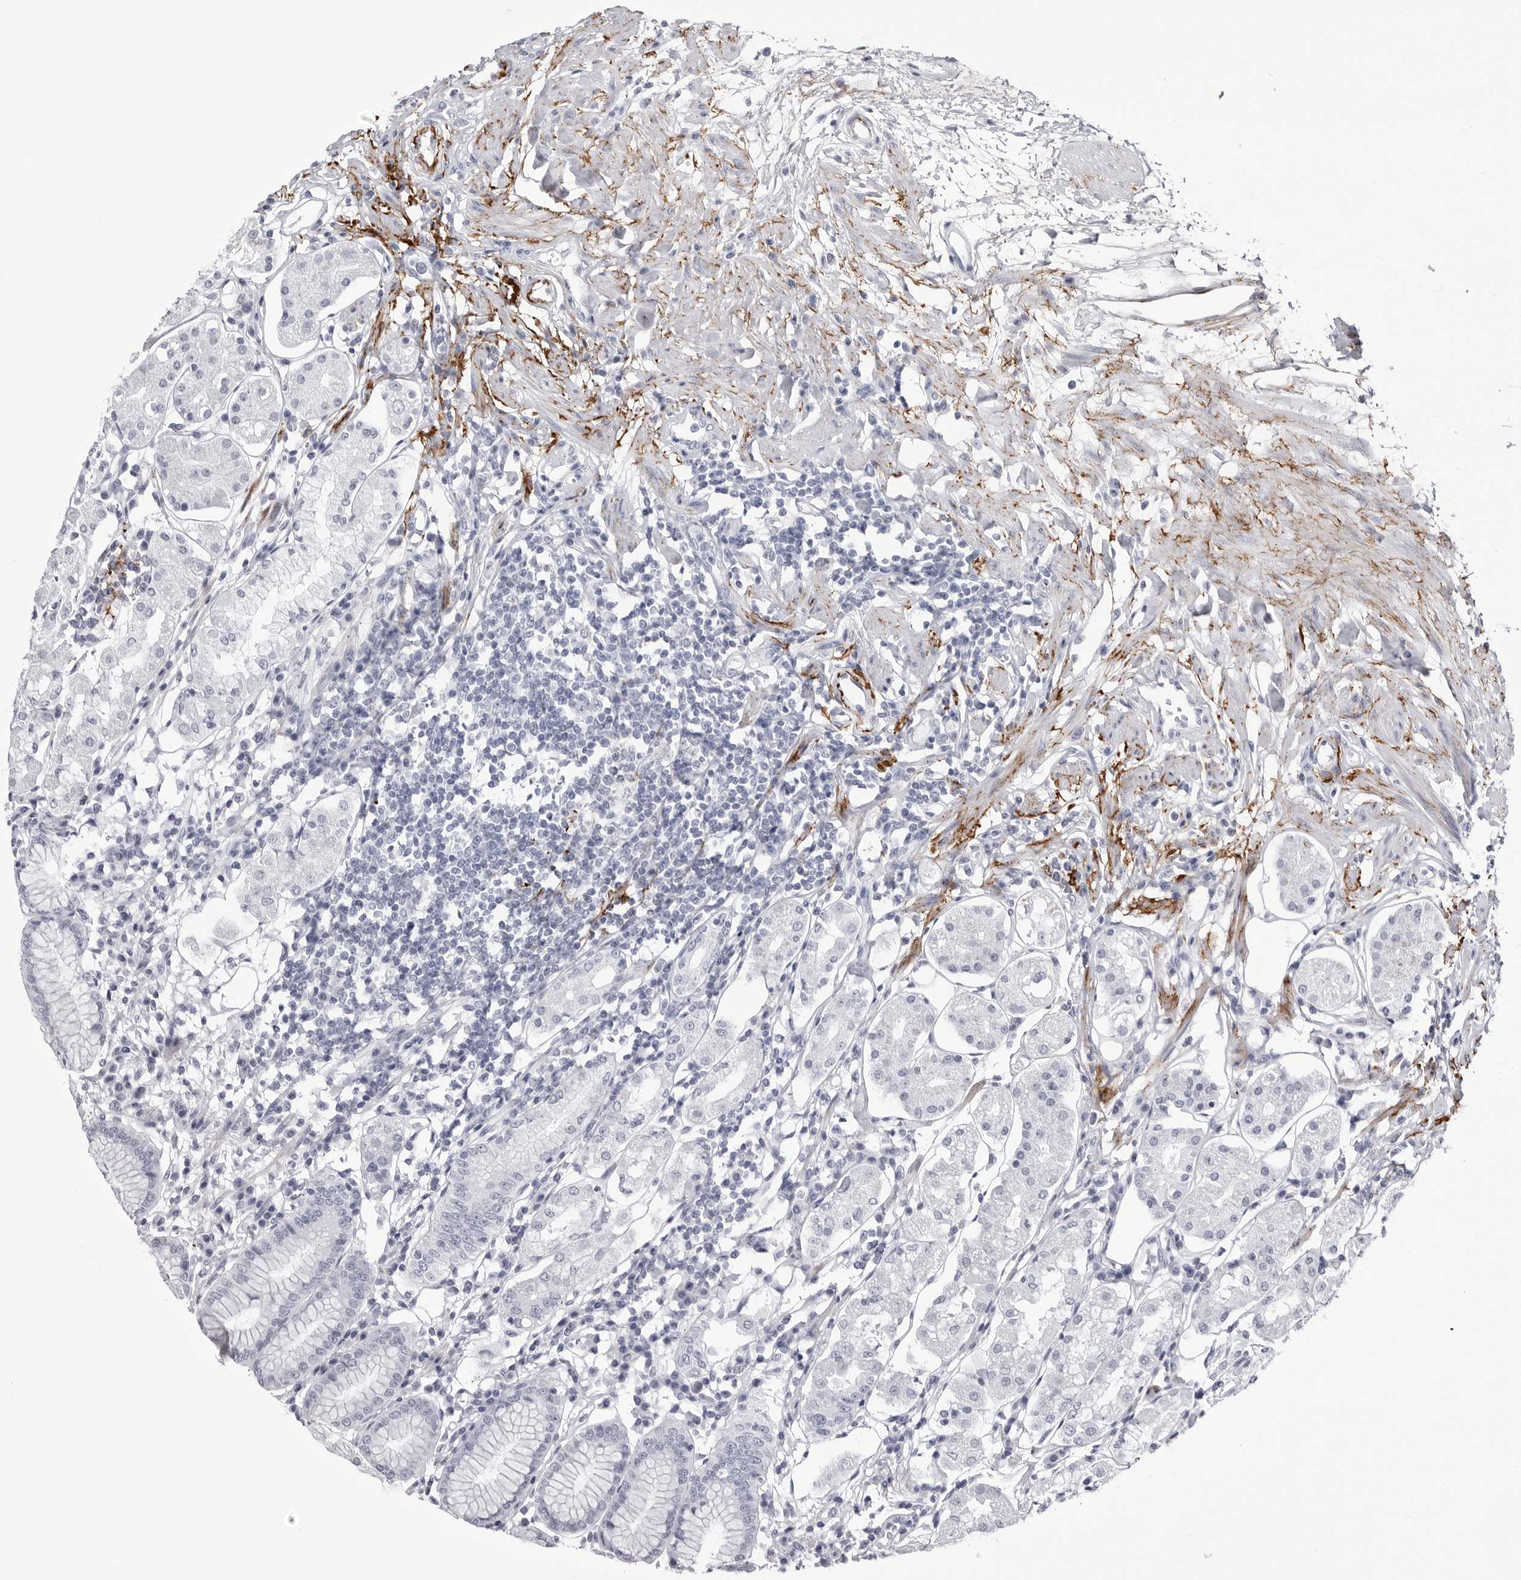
{"staining": {"intensity": "negative", "quantity": "none", "location": "none"}, "tissue": "stomach", "cell_type": "Glandular cells", "image_type": "normal", "snomed": [{"axis": "morphology", "description": "Normal tissue, NOS"}, {"axis": "topography", "description": "Stomach"}, {"axis": "topography", "description": "Stomach, lower"}], "caption": "Image shows no significant protein staining in glandular cells of normal stomach.", "gene": "COL26A1", "patient": {"sex": "female", "age": 56}}